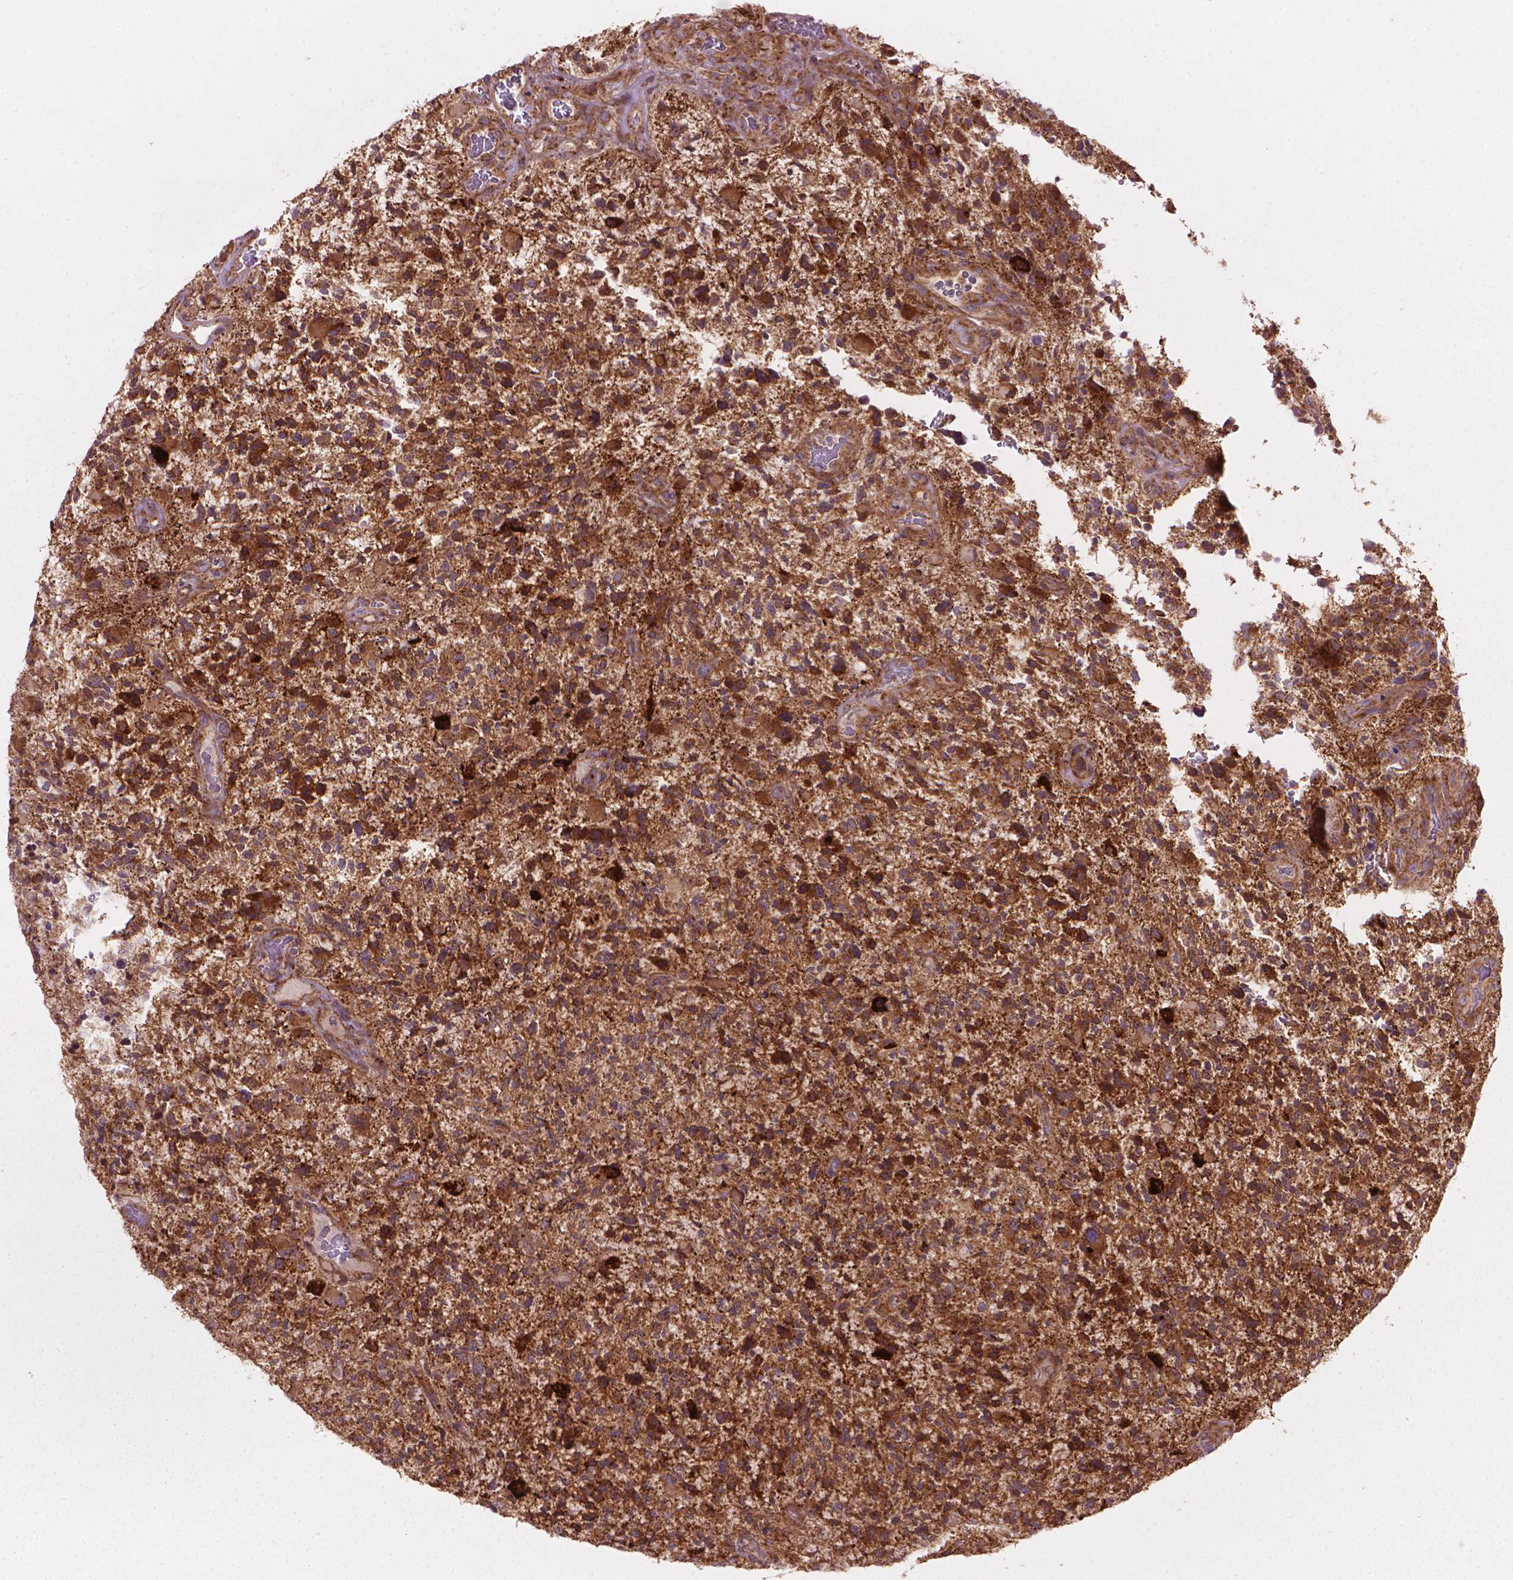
{"staining": {"intensity": "moderate", "quantity": ">75%", "location": "cytoplasmic/membranous"}, "tissue": "glioma", "cell_type": "Tumor cells", "image_type": "cancer", "snomed": [{"axis": "morphology", "description": "Glioma, malignant, High grade"}, {"axis": "topography", "description": "Brain"}], "caption": "Immunohistochemistry image of neoplastic tissue: glioma stained using IHC demonstrates medium levels of moderate protein expression localized specifically in the cytoplasmic/membranous of tumor cells, appearing as a cytoplasmic/membranous brown color.", "gene": "VARS2", "patient": {"sex": "female", "age": 71}}